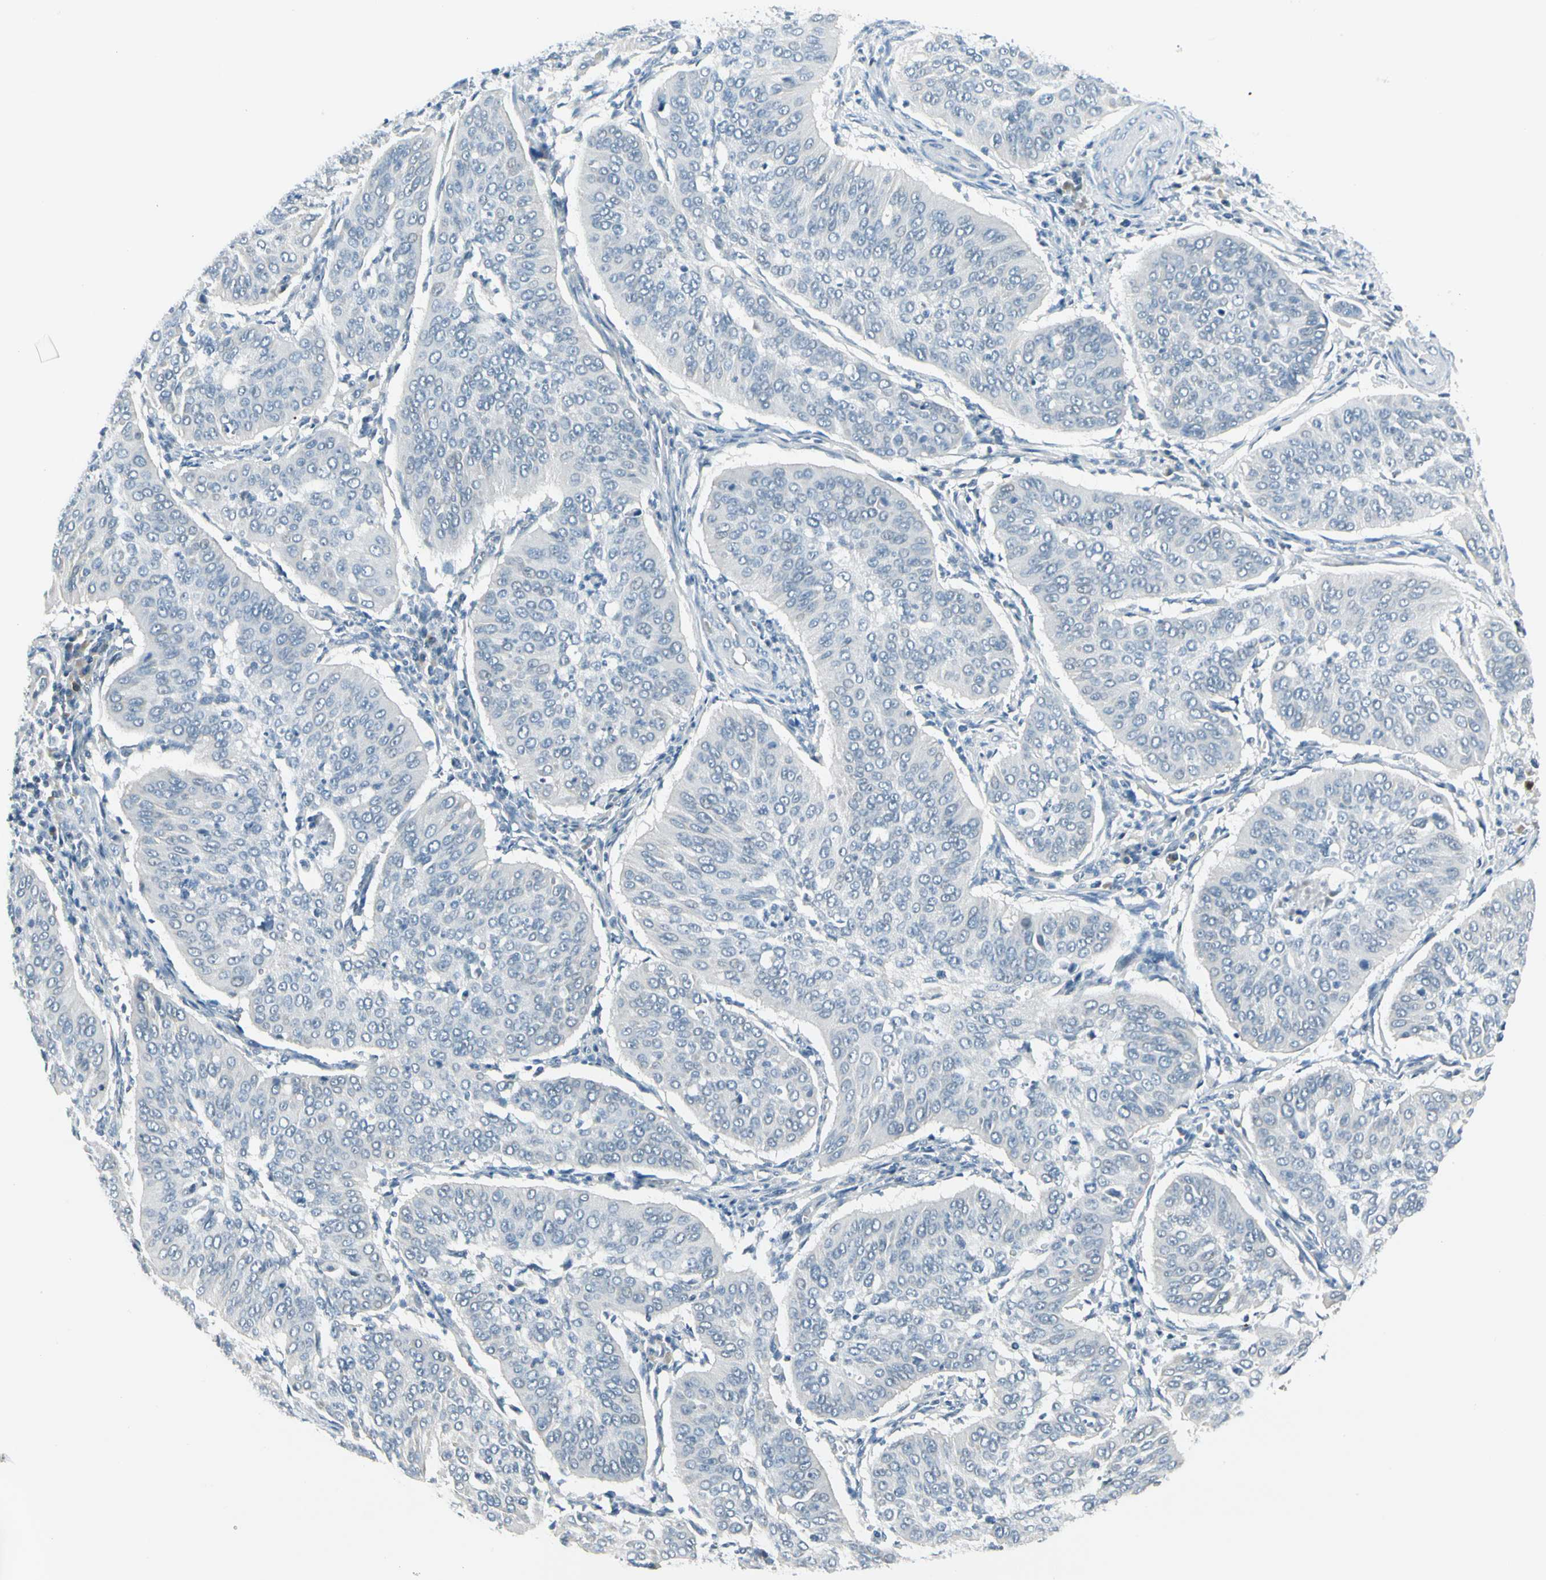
{"staining": {"intensity": "negative", "quantity": "none", "location": "none"}, "tissue": "cervical cancer", "cell_type": "Tumor cells", "image_type": "cancer", "snomed": [{"axis": "morphology", "description": "Normal tissue, NOS"}, {"axis": "morphology", "description": "Squamous cell carcinoma, NOS"}, {"axis": "topography", "description": "Cervix"}], "caption": "Tumor cells show no significant staining in squamous cell carcinoma (cervical).", "gene": "ZSCAN1", "patient": {"sex": "female", "age": 39}}